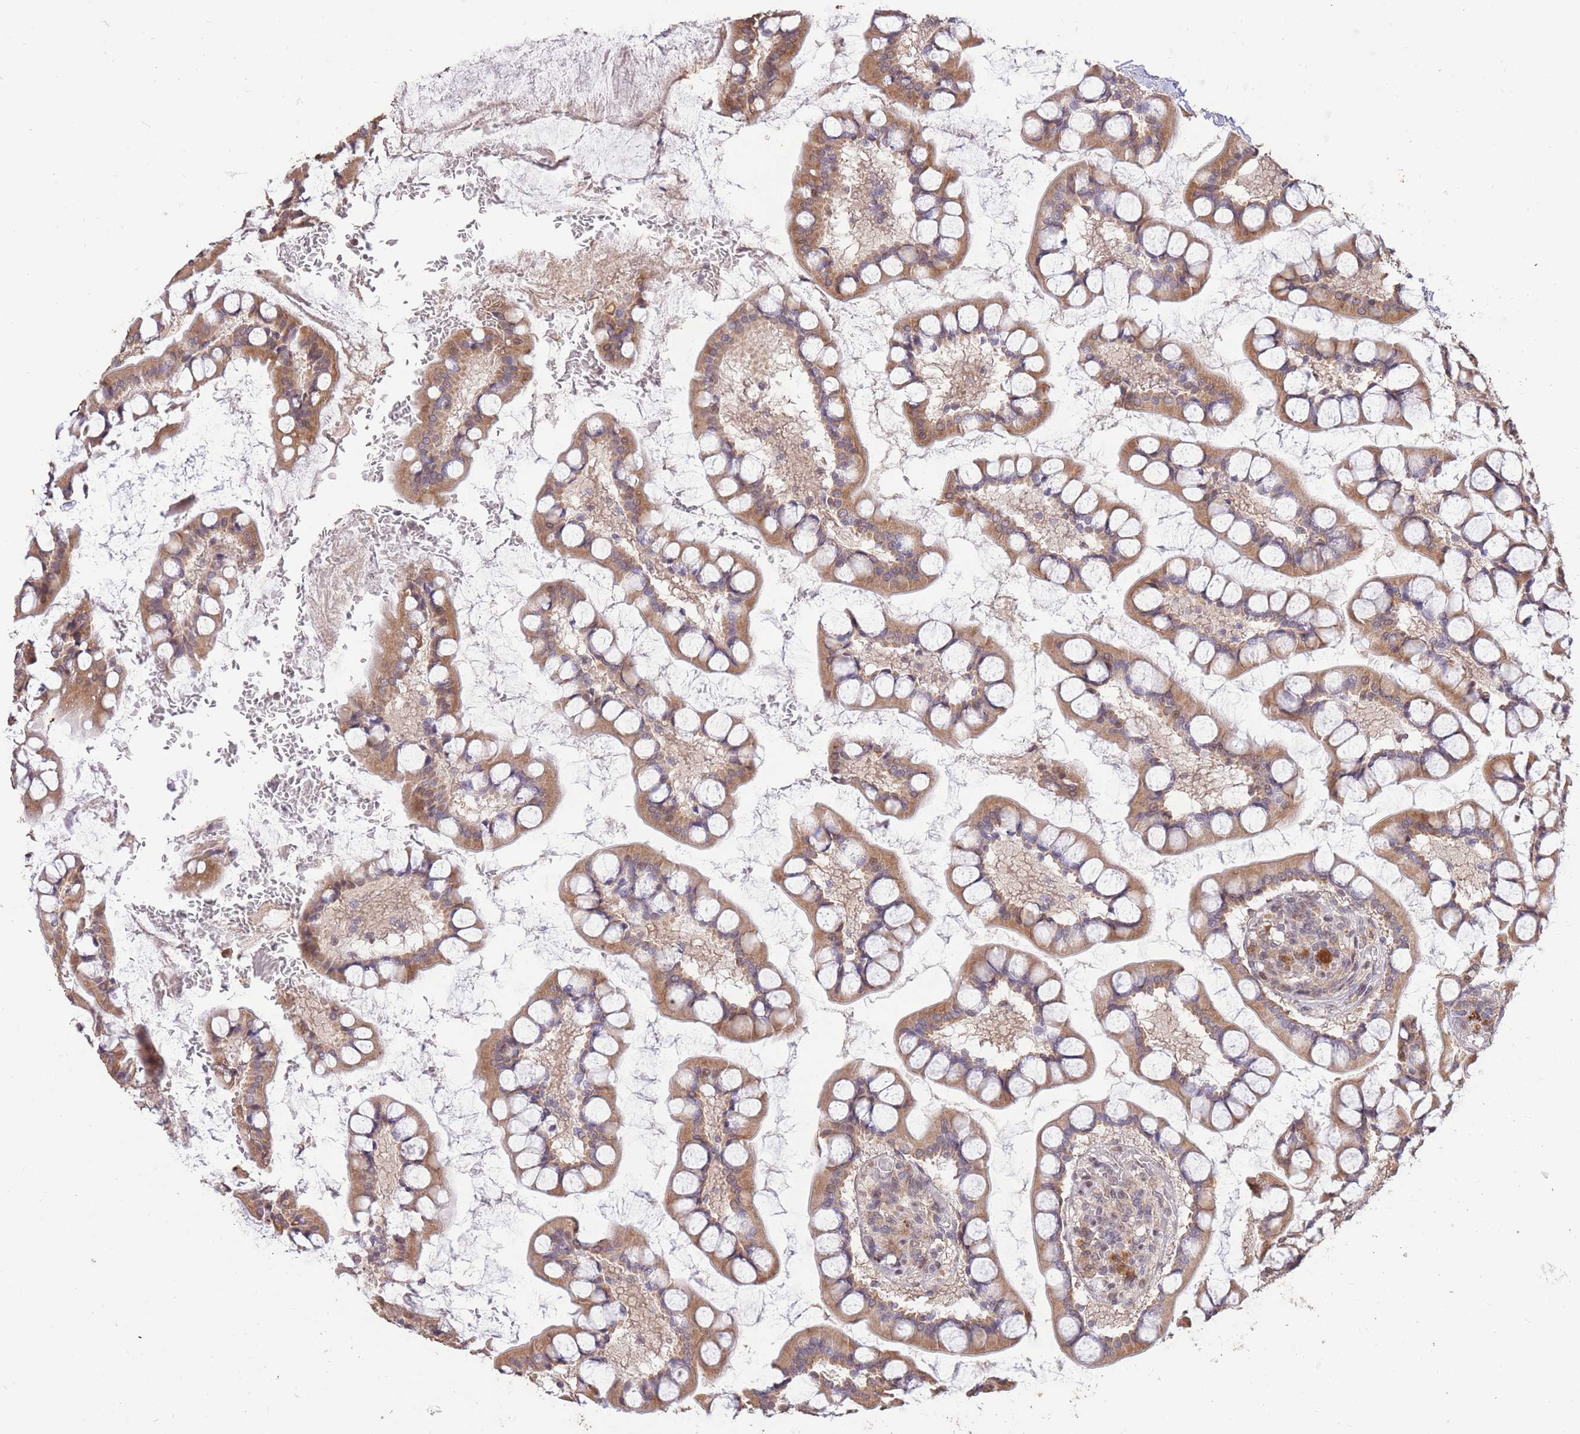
{"staining": {"intensity": "moderate", "quantity": ">75%", "location": "cytoplasmic/membranous,nuclear"}, "tissue": "small intestine", "cell_type": "Glandular cells", "image_type": "normal", "snomed": [{"axis": "morphology", "description": "Normal tissue, NOS"}, {"axis": "topography", "description": "Small intestine"}], "caption": "DAB immunohistochemical staining of normal small intestine demonstrates moderate cytoplasmic/membranous,nuclear protein staining in approximately >75% of glandular cells.", "gene": "RGS14", "patient": {"sex": "male", "age": 52}}